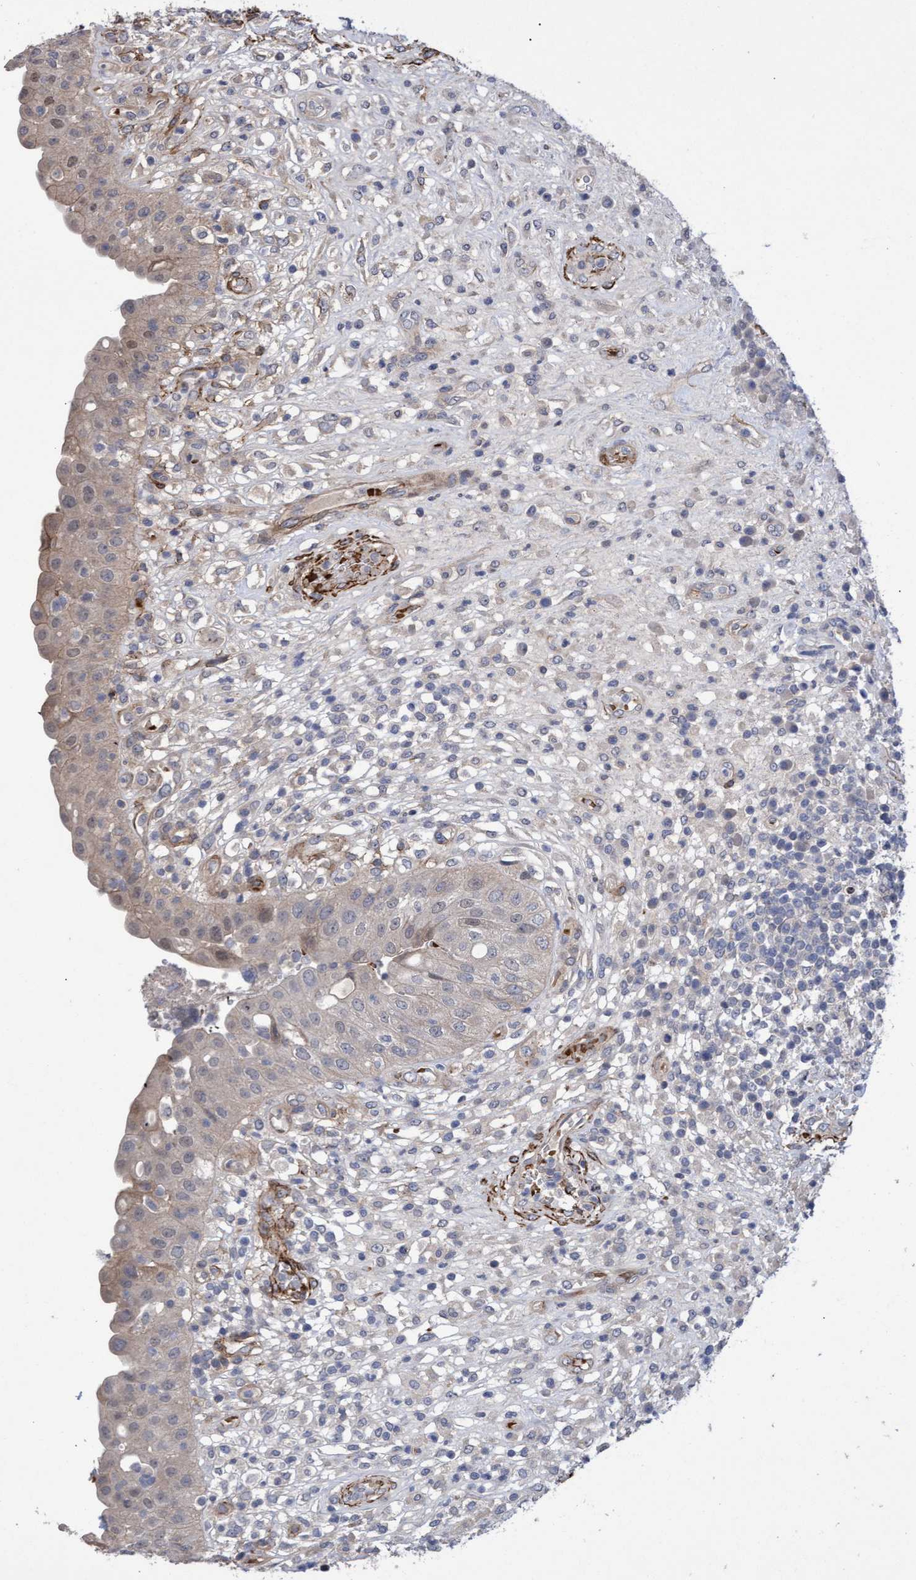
{"staining": {"intensity": "weak", "quantity": "25%-75%", "location": "cytoplasmic/membranous,nuclear"}, "tissue": "urinary bladder", "cell_type": "Urothelial cells", "image_type": "normal", "snomed": [{"axis": "morphology", "description": "Normal tissue, NOS"}, {"axis": "topography", "description": "Urinary bladder"}], "caption": "An immunohistochemistry (IHC) photomicrograph of normal tissue is shown. Protein staining in brown highlights weak cytoplasmic/membranous,nuclear positivity in urinary bladder within urothelial cells. The protein is stained brown, and the nuclei are stained in blue (DAB IHC with brightfield microscopy, high magnification).", "gene": "ZNF750", "patient": {"sex": "female", "age": 62}}